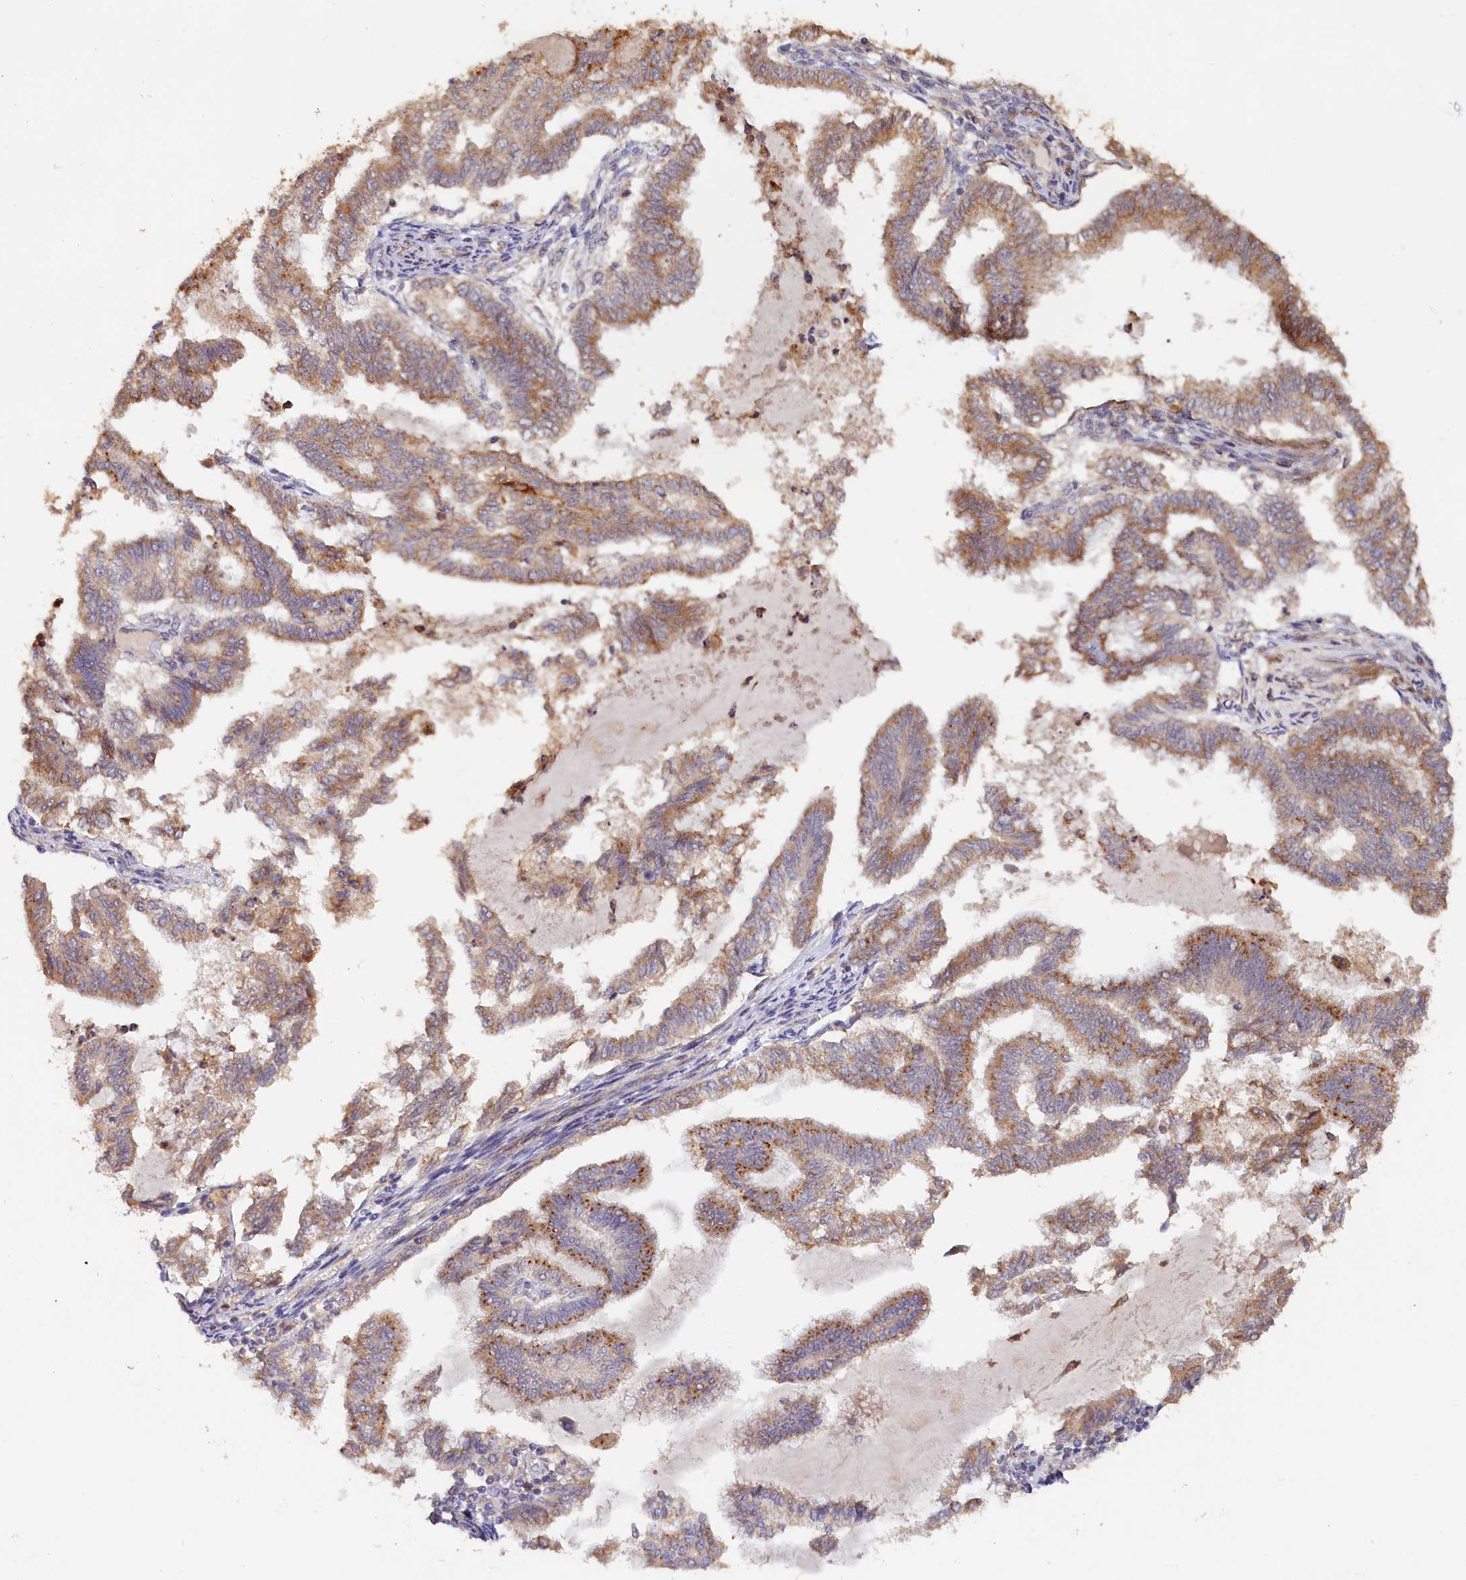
{"staining": {"intensity": "moderate", "quantity": ">75%", "location": "cytoplasmic/membranous"}, "tissue": "endometrial cancer", "cell_type": "Tumor cells", "image_type": "cancer", "snomed": [{"axis": "morphology", "description": "Adenocarcinoma, NOS"}, {"axis": "topography", "description": "Endometrium"}], "caption": "There is medium levels of moderate cytoplasmic/membranous positivity in tumor cells of endometrial cancer, as demonstrated by immunohistochemical staining (brown color).", "gene": "TANGO6", "patient": {"sex": "female", "age": 79}}